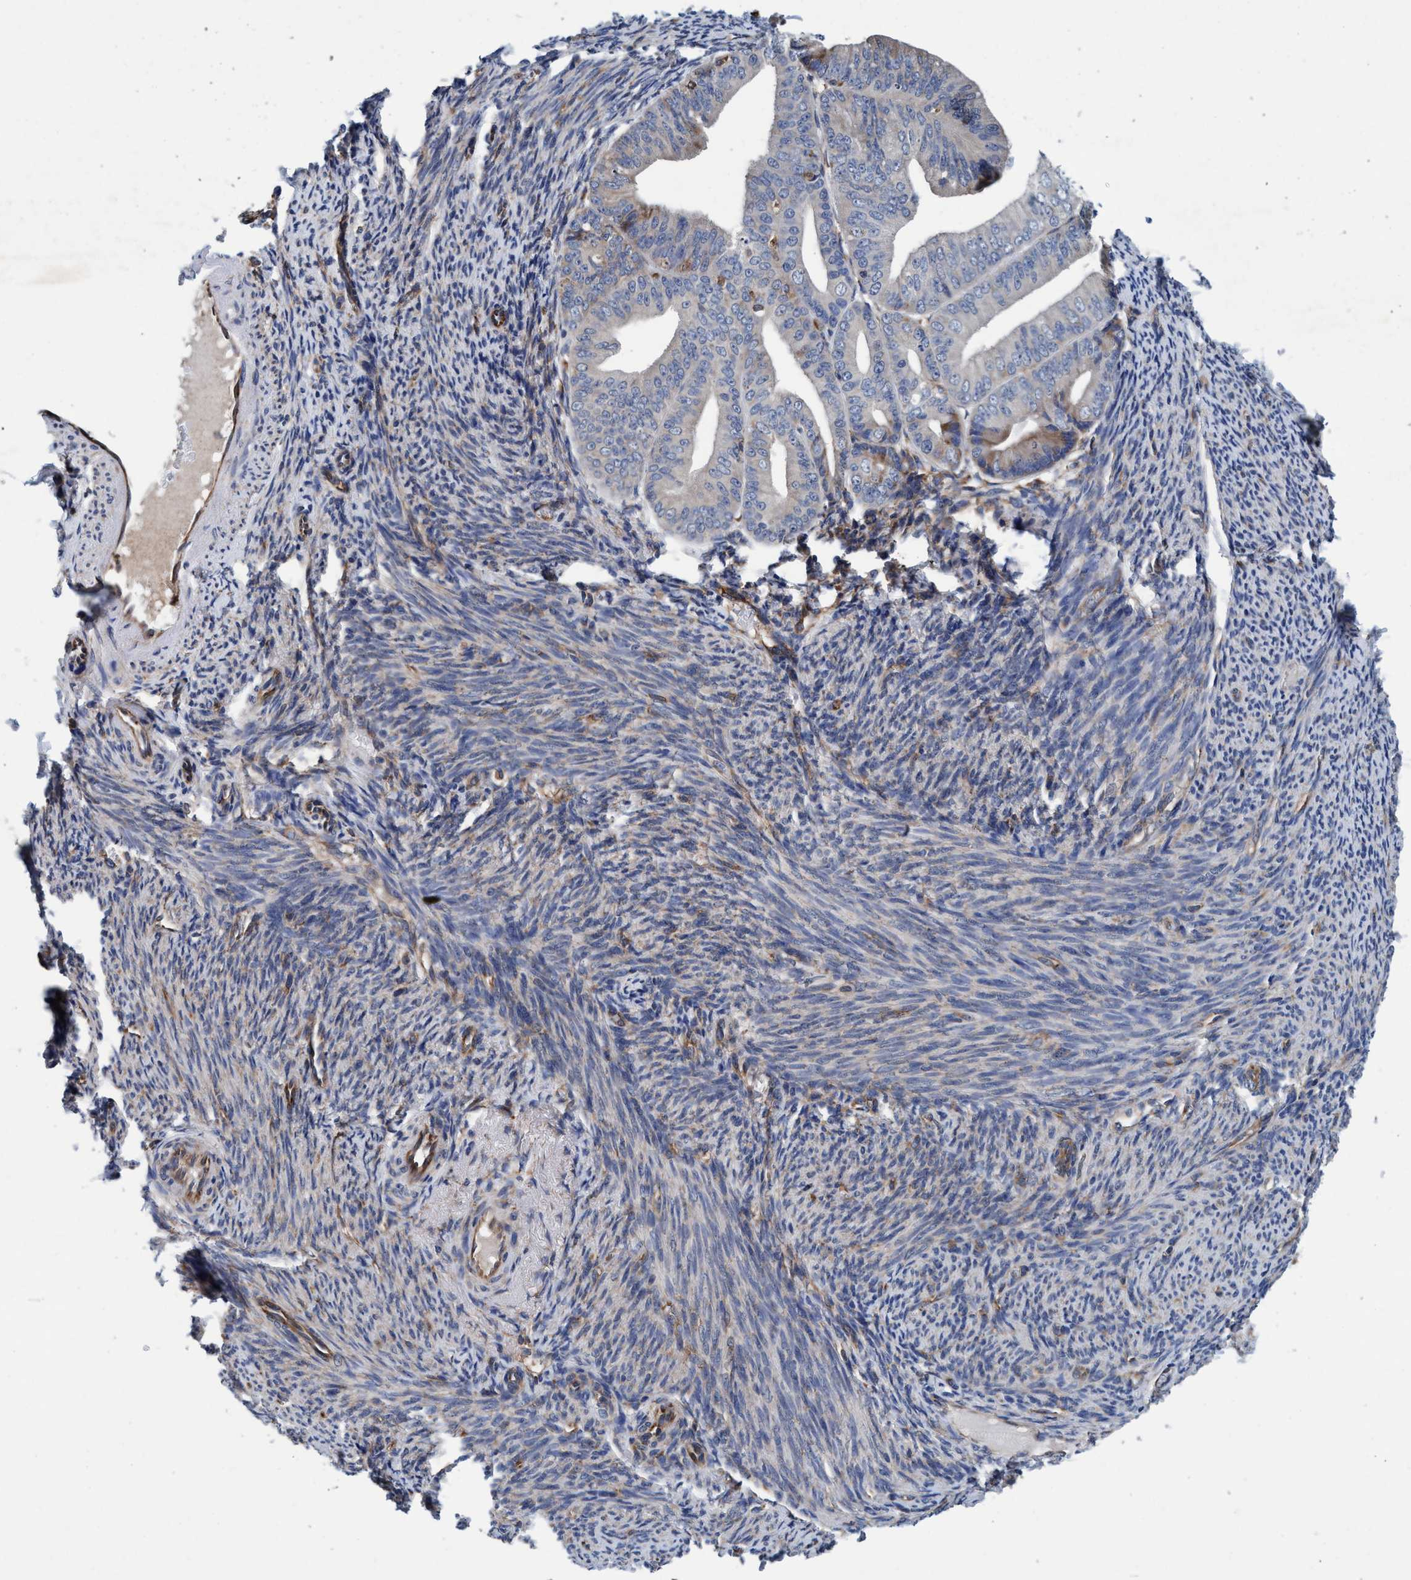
{"staining": {"intensity": "negative", "quantity": "none", "location": "none"}, "tissue": "endometrial cancer", "cell_type": "Tumor cells", "image_type": "cancer", "snomed": [{"axis": "morphology", "description": "Adenocarcinoma, NOS"}, {"axis": "topography", "description": "Endometrium"}], "caption": "DAB immunohistochemical staining of human endometrial cancer displays no significant positivity in tumor cells.", "gene": "ENDOG", "patient": {"sex": "female", "age": 63}}